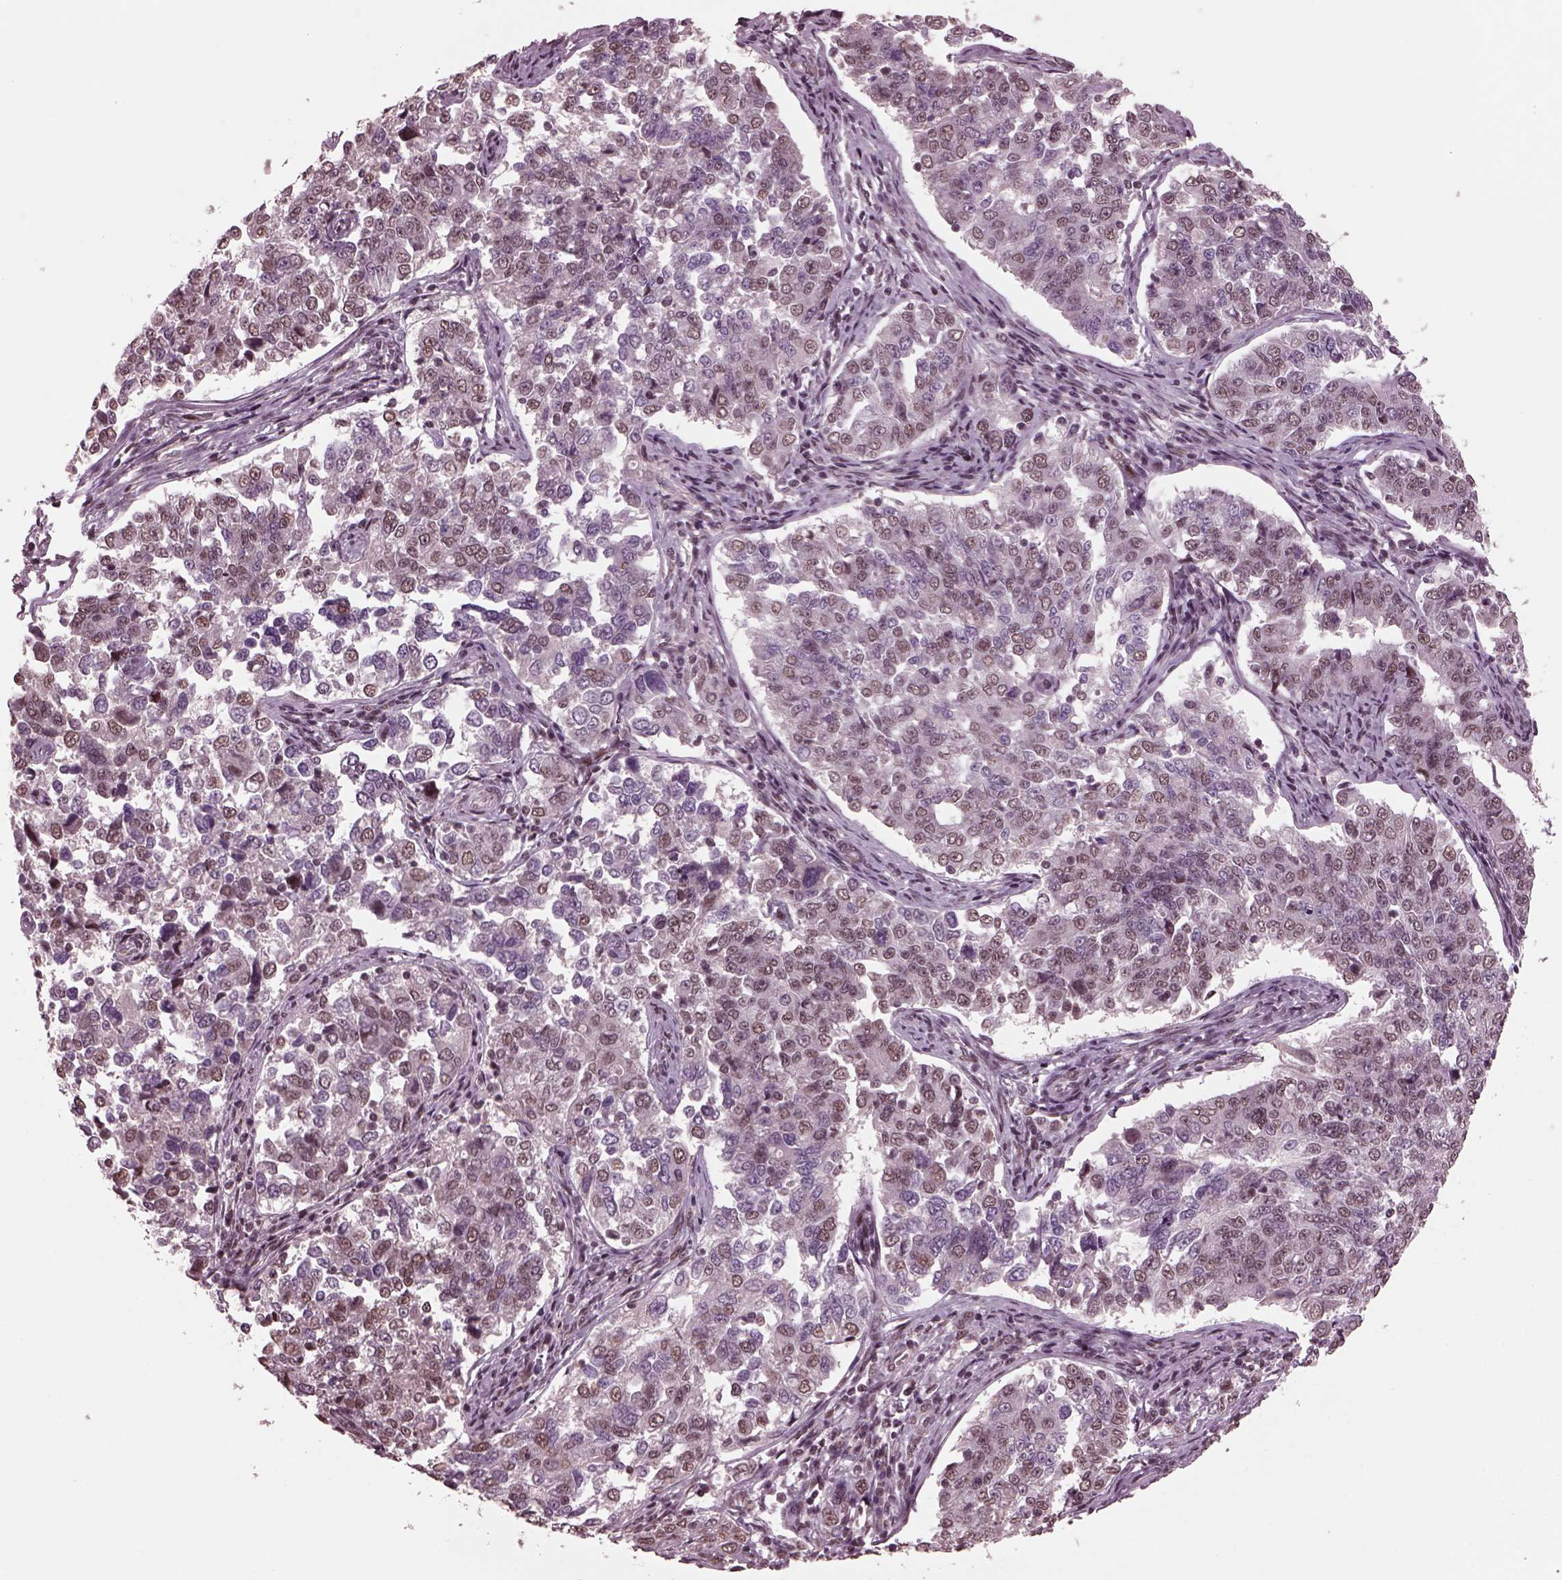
{"staining": {"intensity": "weak", "quantity": "25%-75%", "location": "nuclear"}, "tissue": "endometrial cancer", "cell_type": "Tumor cells", "image_type": "cancer", "snomed": [{"axis": "morphology", "description": "Adenocarcinoma, NOS"}, {"axis": "topography", "description": "Endometrium"}], "caption": "This photomicrograph reveals endometrial cancer stained with immunohistochemistry (IHC) to label a protein in brown. The nuclear of tumor cells show weak positivity for the protein. Nuclei are counter-stained blue.", "gene": "NAP1L5", "patient": {"sex": "female", "age": 43}}